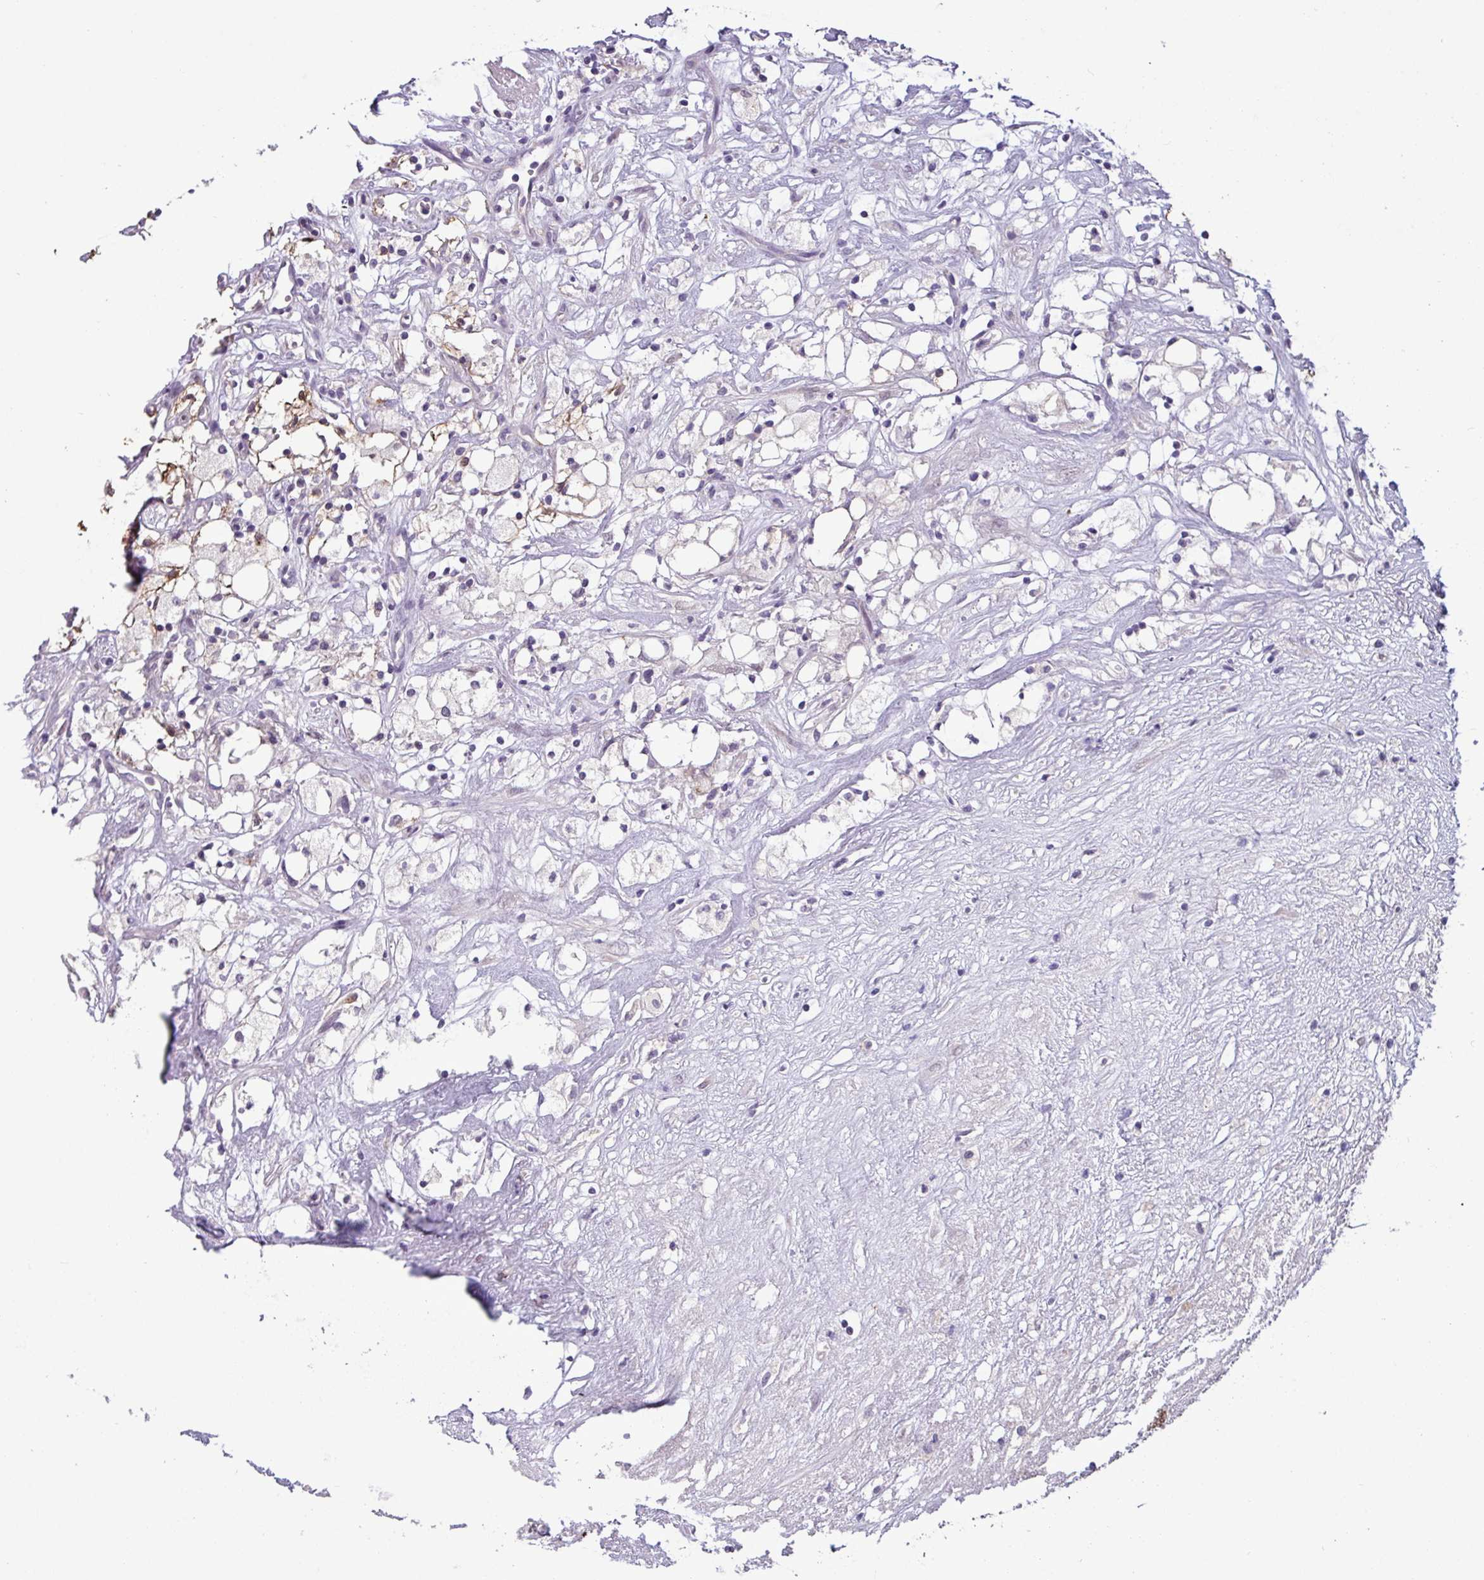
{"staining": {"intensity": "moderate", "quantity": "<25%", "location": "cytoplasmic/membranous"}, "tissue": "renal cancer", "cell_type": "Tumor cells", "image_type": "cancer", "snomed": [{"axis": "morphology", "description": "Adenocarcinoma, NOS"}, {"axis": "topography", "description": "Kidney"}], "caption": "Adenocarcinoma (renal) tissue shows moderate cytoplasmic/membranous positivity in about <25% of tumor cells, visualized by immunohistochemistry. Nuclei are stained in blue.", "gene": "PNLDC1", "patient": {"sex": "male", "age": 59}}